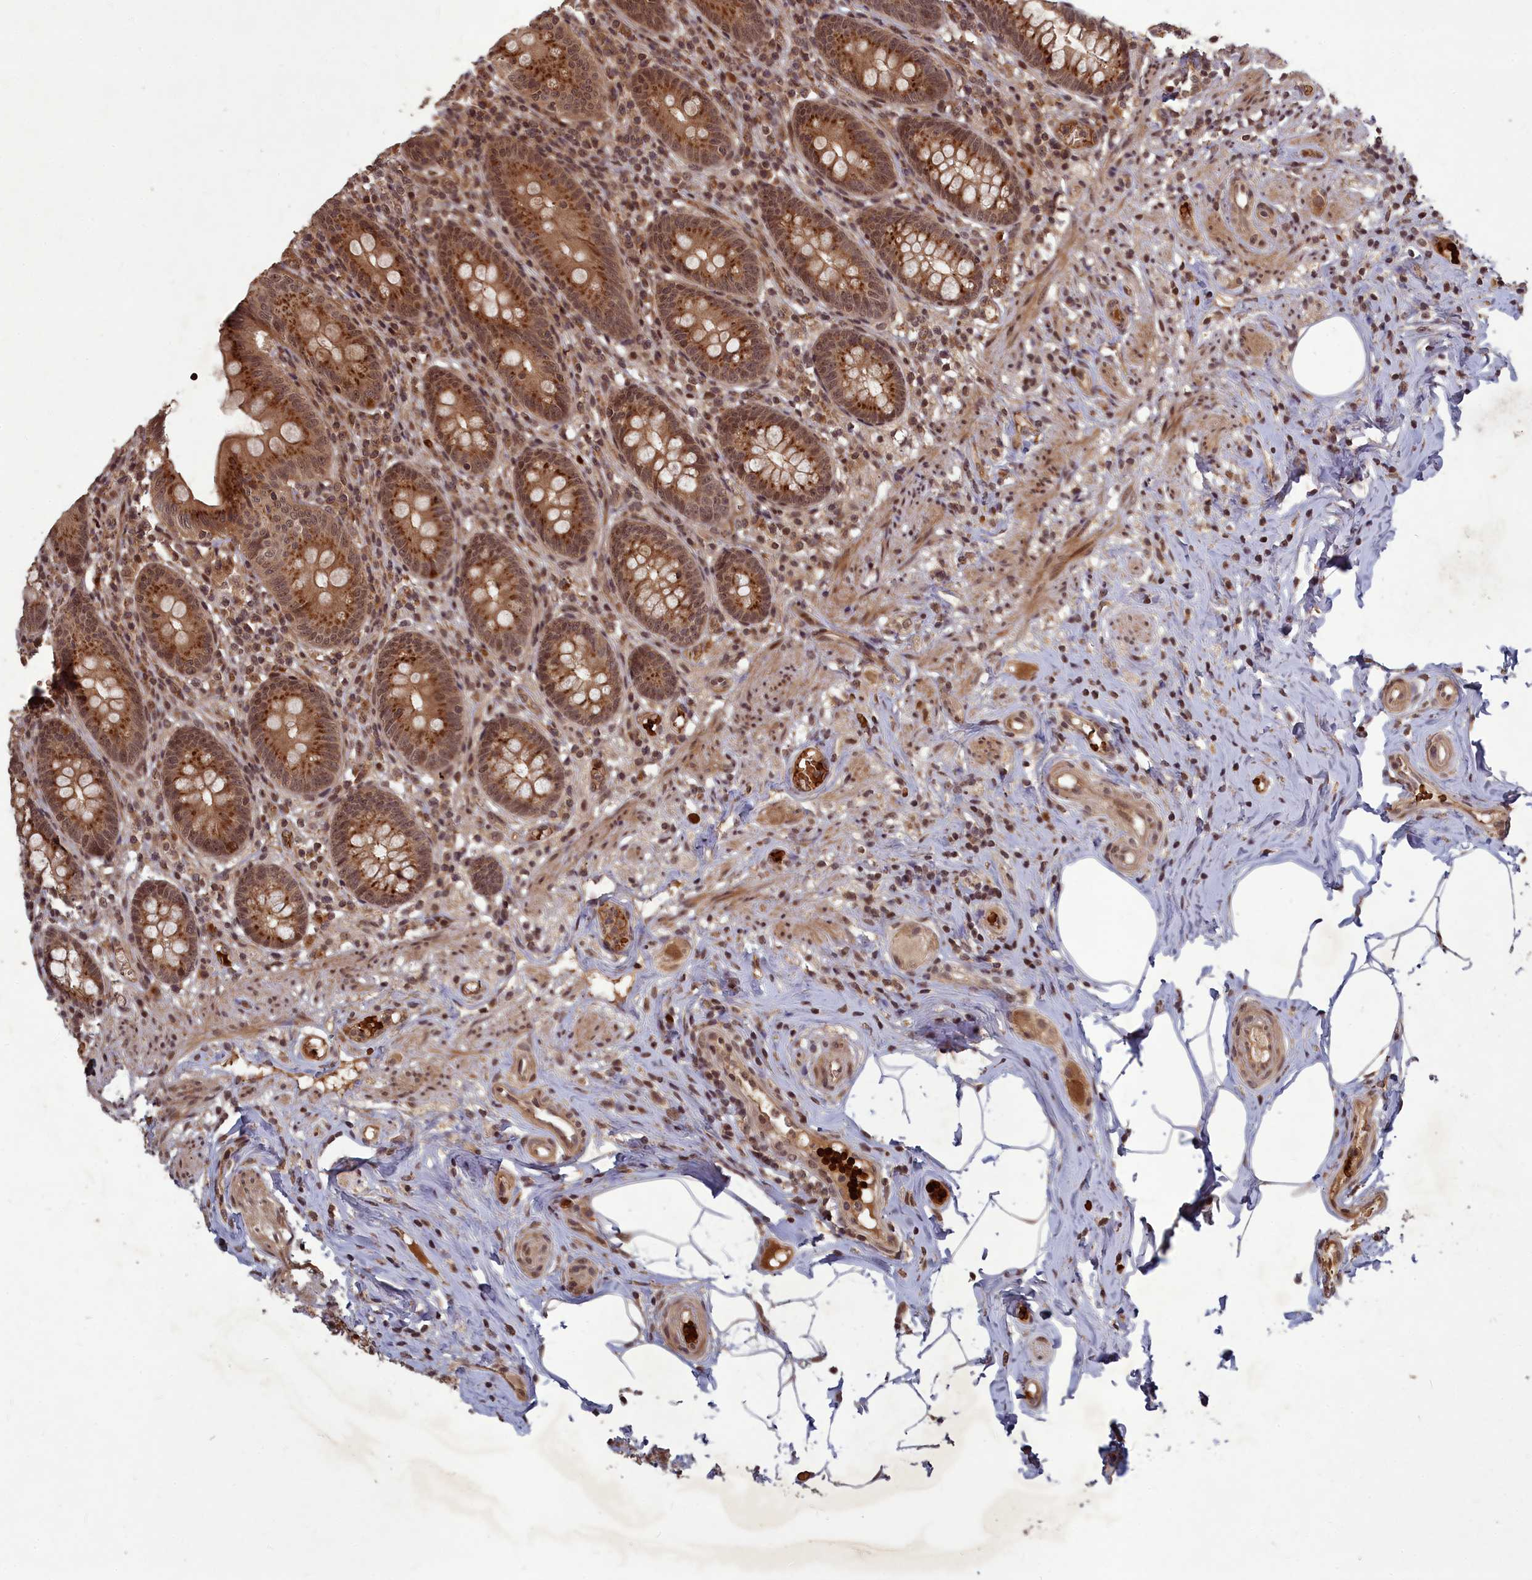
{"staining": {"intensity": "strong", "quantity": ">75%", "location": "cytoplasmic/membranous,nuclear"}, "tissue": "appendix", "cell_type": "Glandular cells", "image_type": "normal", "snomed": [{"axis": "morphology", "description": "Normal tissue, NOS"}, {"axis": "topography", "description": "Appendix"}], "caption": "IHC image of unremarkable human appendix stained for a protein (brown), which exhibits high levels of strong cytoplasmic/membranous,nuclear positivity in approximately >75% of glandular cells.", "gene": "SRMS", "patient": {"sex": "male", "age": 55}}